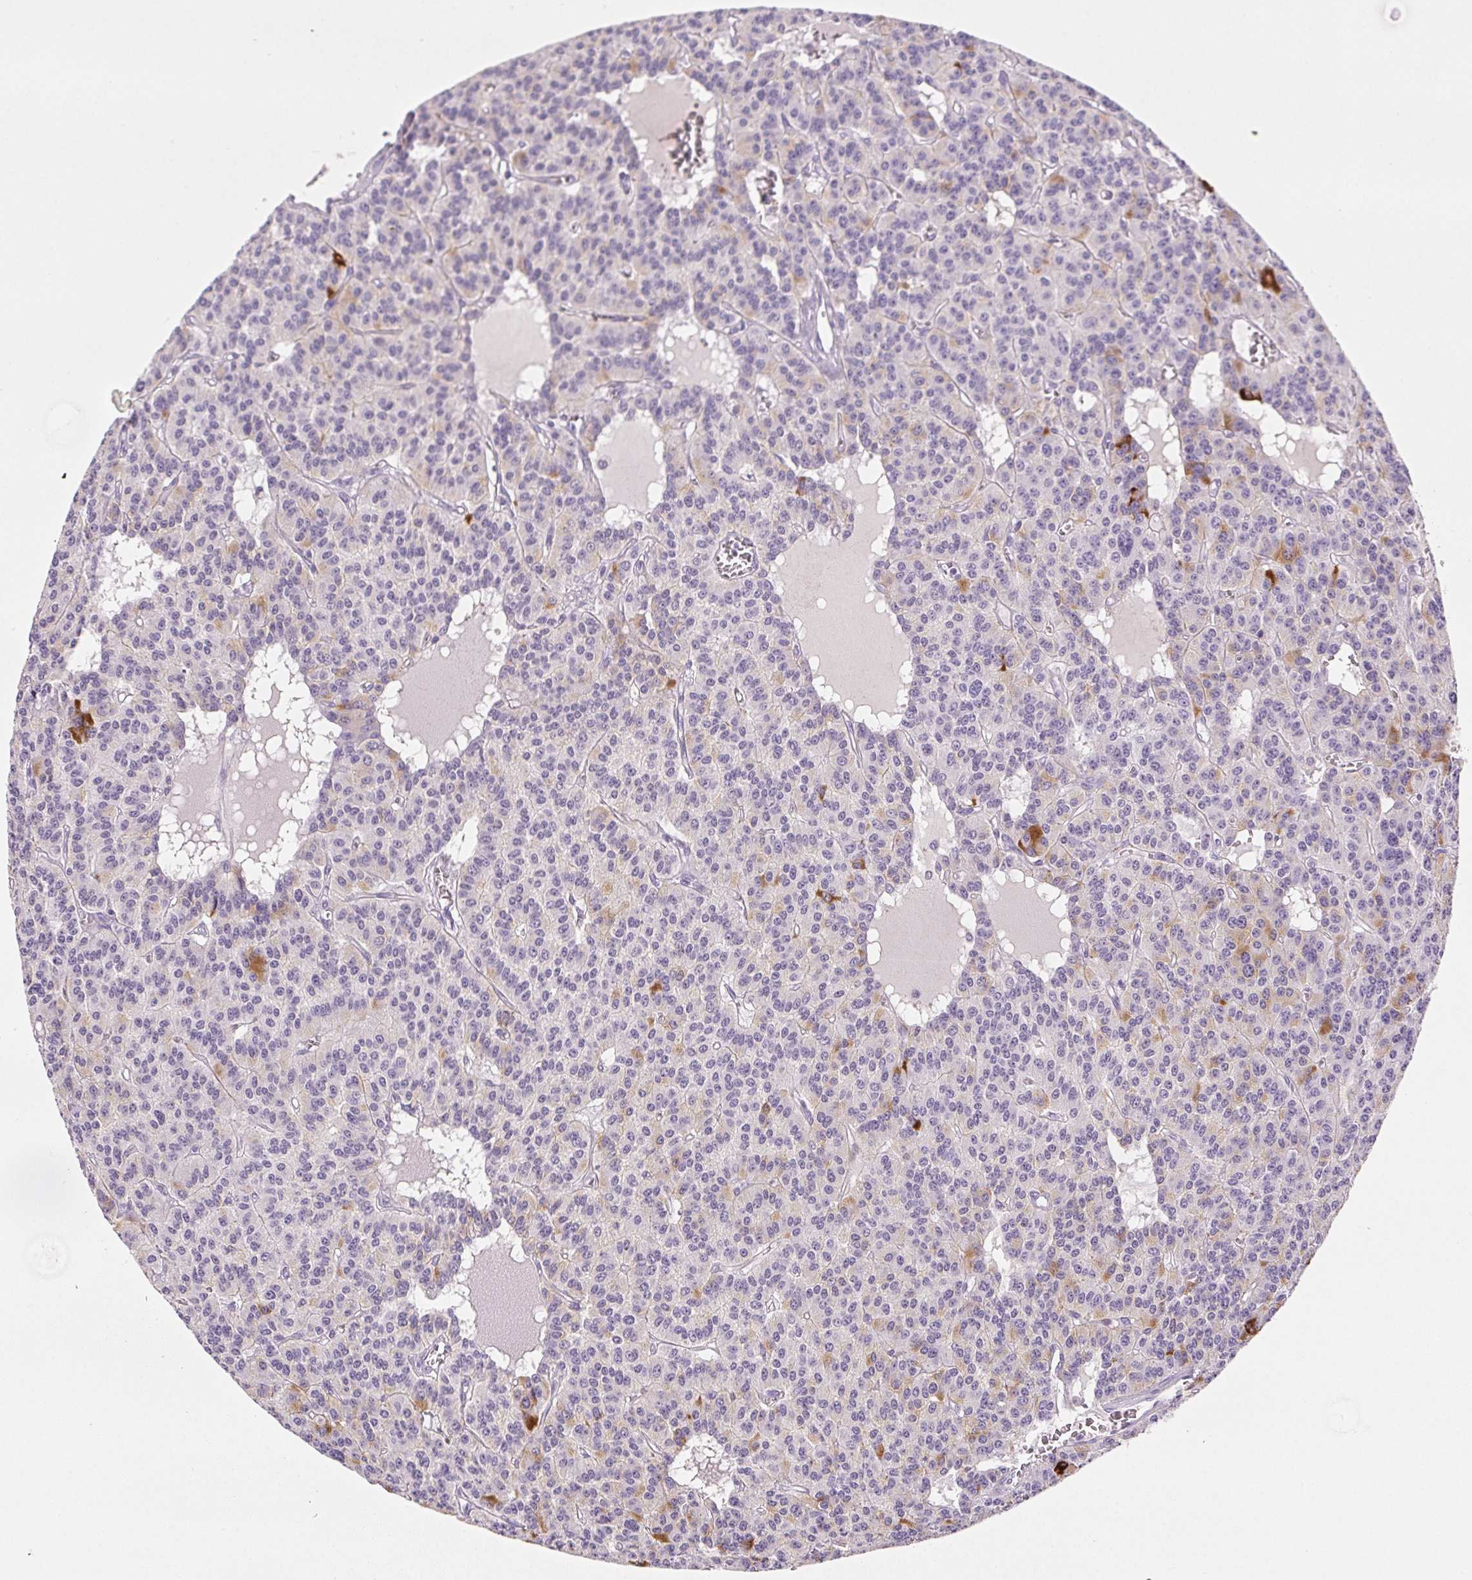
{"staining": {"intensity": "moderate", "quantity": "<25%", "location": "cytoplasmic/membranous"}, "tissue": "carcinoid", "cell_type": "Tumor cells", "image_type": "cancer", "snomed": [{"axis": "morphology", "description": "Carcinoid, malignant, NOS"}, {"axis": "topography", "description": "Lung"}], "caption": "An immunohistochemistry (IHC) histopathology image of tumor tissue is shown. Protein staining in brown shows moderate cytoplasmic/membranous positivity in carcinoid within tumor cells.", "gene": "VTN", "patient": {"sex": "female", "age": 71}}